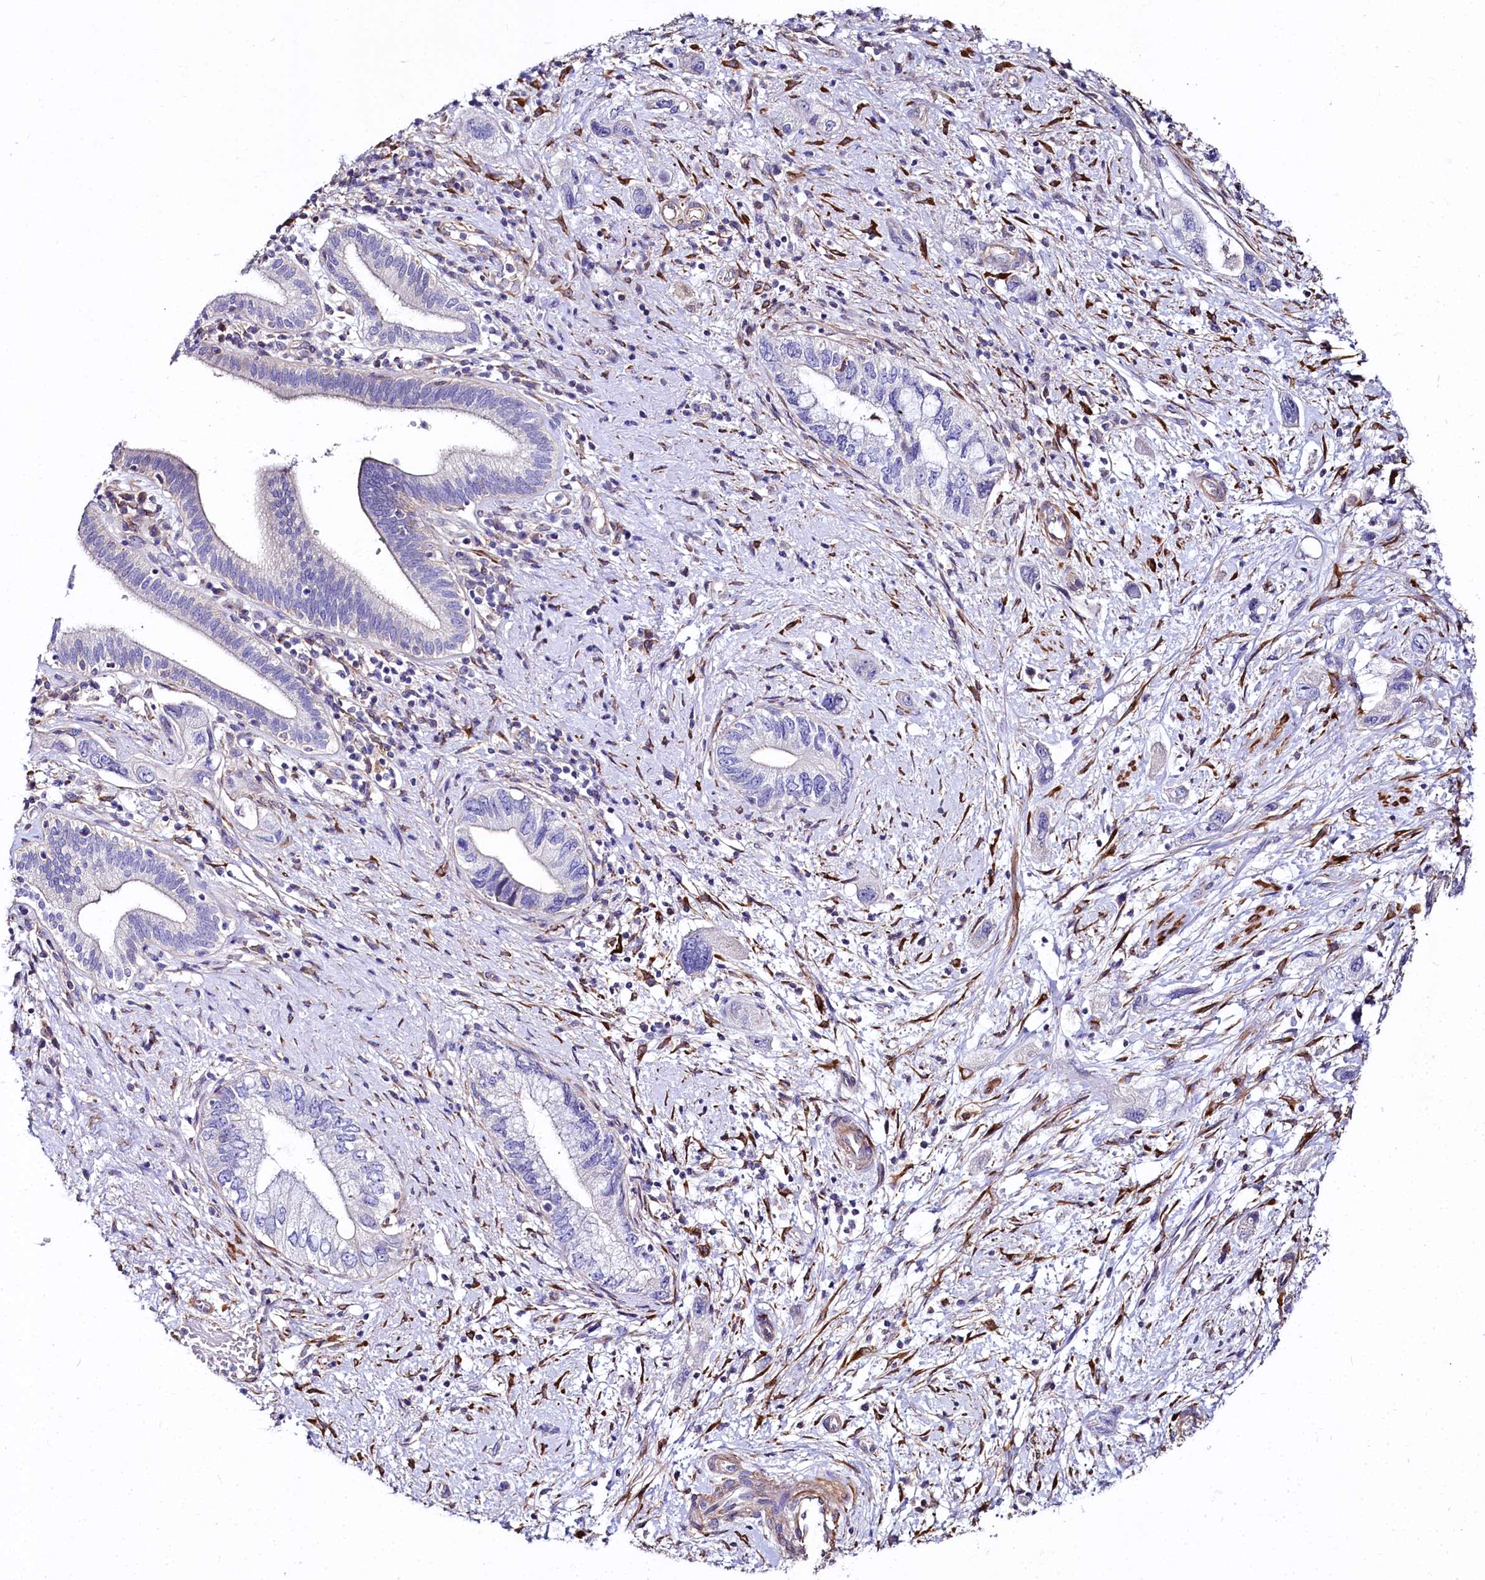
{"staining": {"intensity": "negative", "quantity": "none", "location": "none"}, "tissue": "pancreatic cancer", "cell_type": "Tumor cells", "image_type": "cancer", "snomed": [{"axis": "morphology", "description": "Adenocarcinoma, NOS"}, {"axis": "topography", "description": "Pancreas"}], "caption": "Immunohistochemistry (IHC) micrograph of neoplastic tissue: human pancreatic adenocarcinoma stained with DAB exhibits no significant protein staining in tumor cells.", "gene": "FCHSD2", "patient": {"sex": "female", "age": 73}}